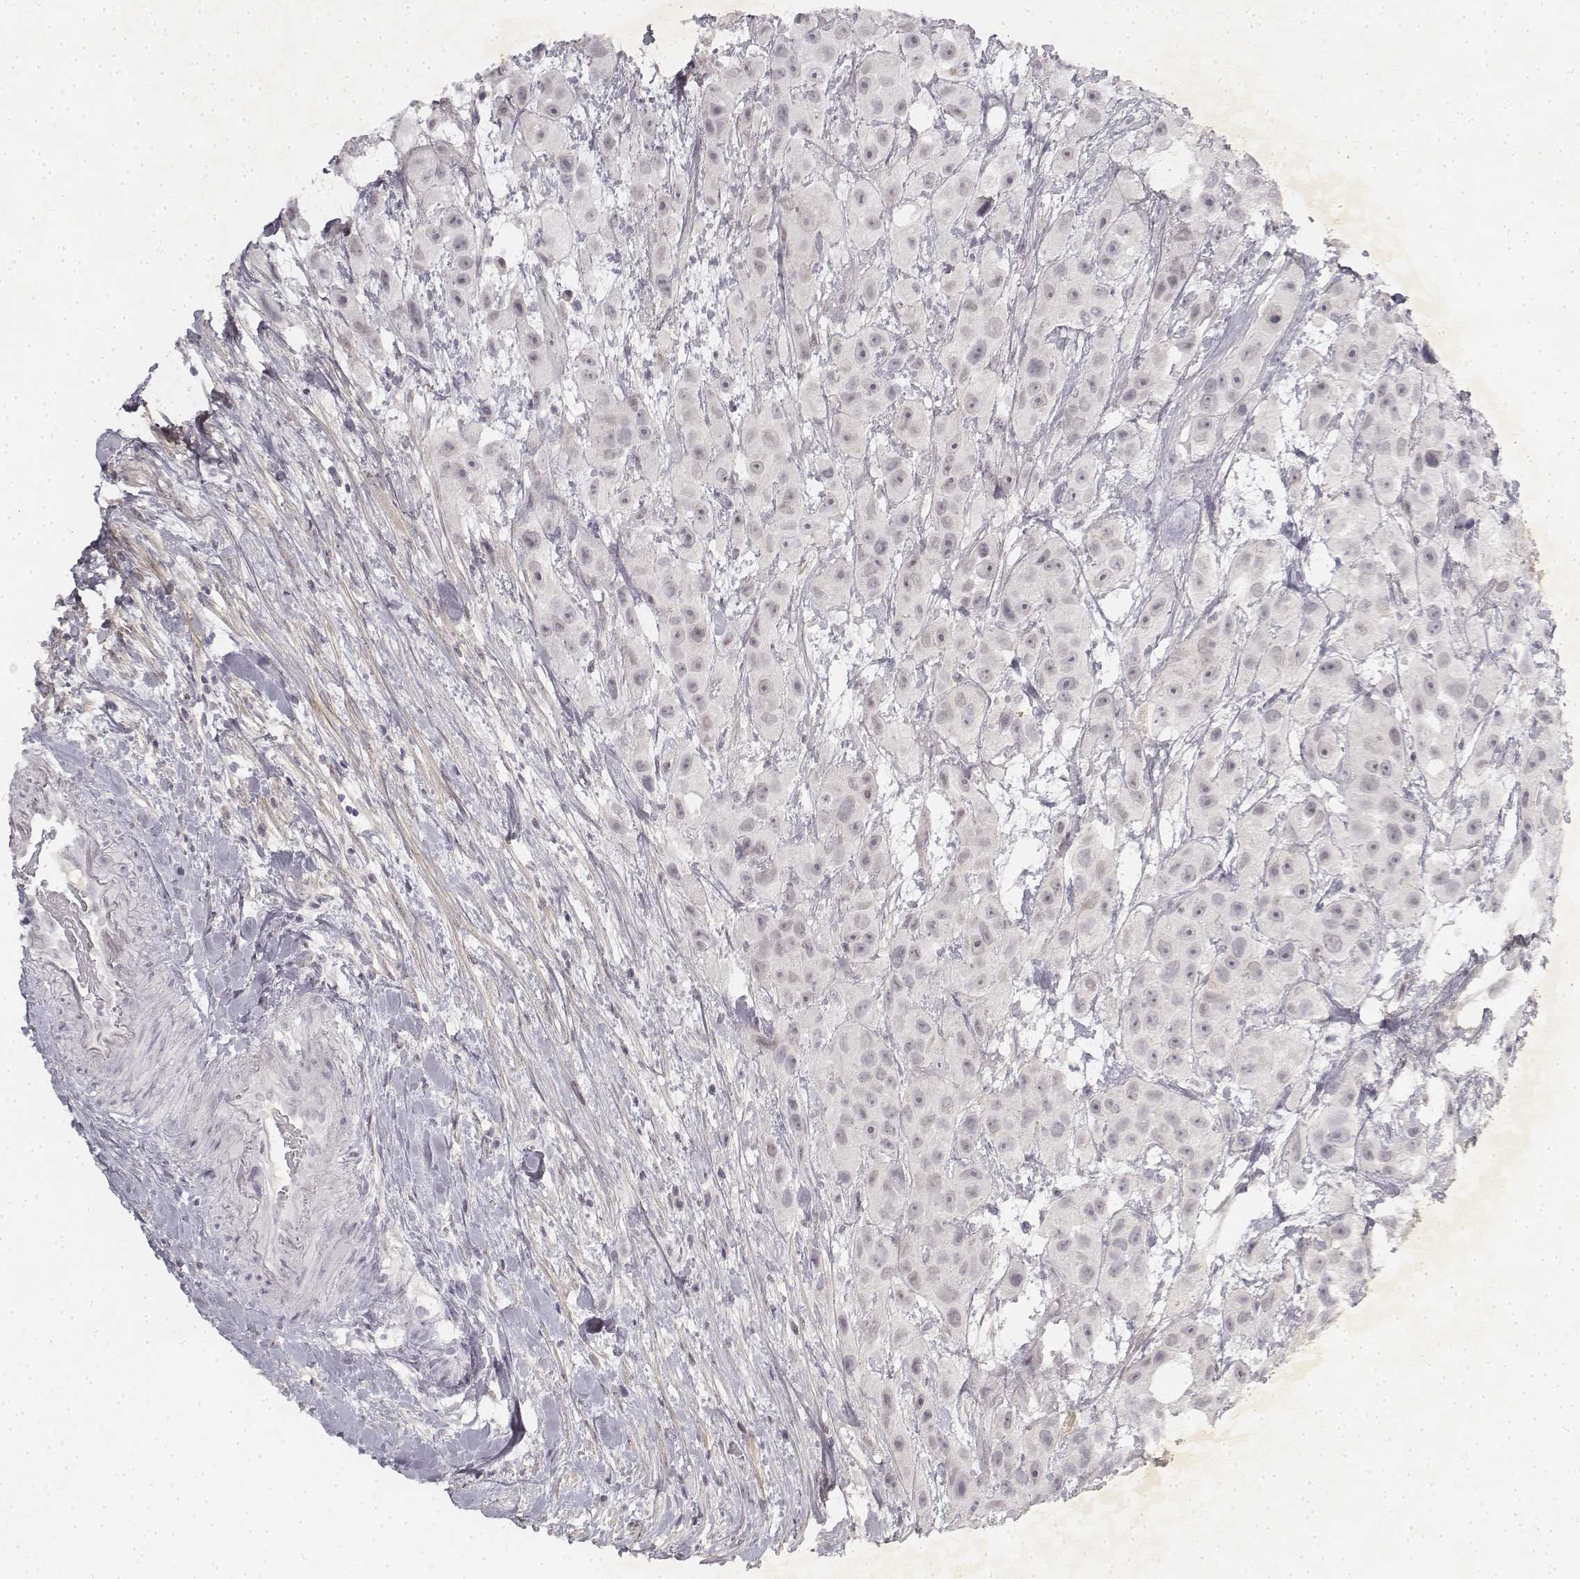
{"staining": {"intensity": "negative", "quantity": "none", "location": "none"}, "tissue": "urothelial cancer", "cell_type": "Tumor cells", "image_type": "cancer", "snomed": [{"axis": "morphology", "description": "Urothelial carcinoma, High grade"}, {"axis": "topography", "description": "Urinary bladder"}], "caption": "Tumor cells show no significant protein expression in urothelial cancer. (DAB (3,3'-diaminobenzidine) IHC visualized using brightfield microscopy, high magnification).", "gene": "KRT84", "patient": {"sex": "male", "age": 79}}